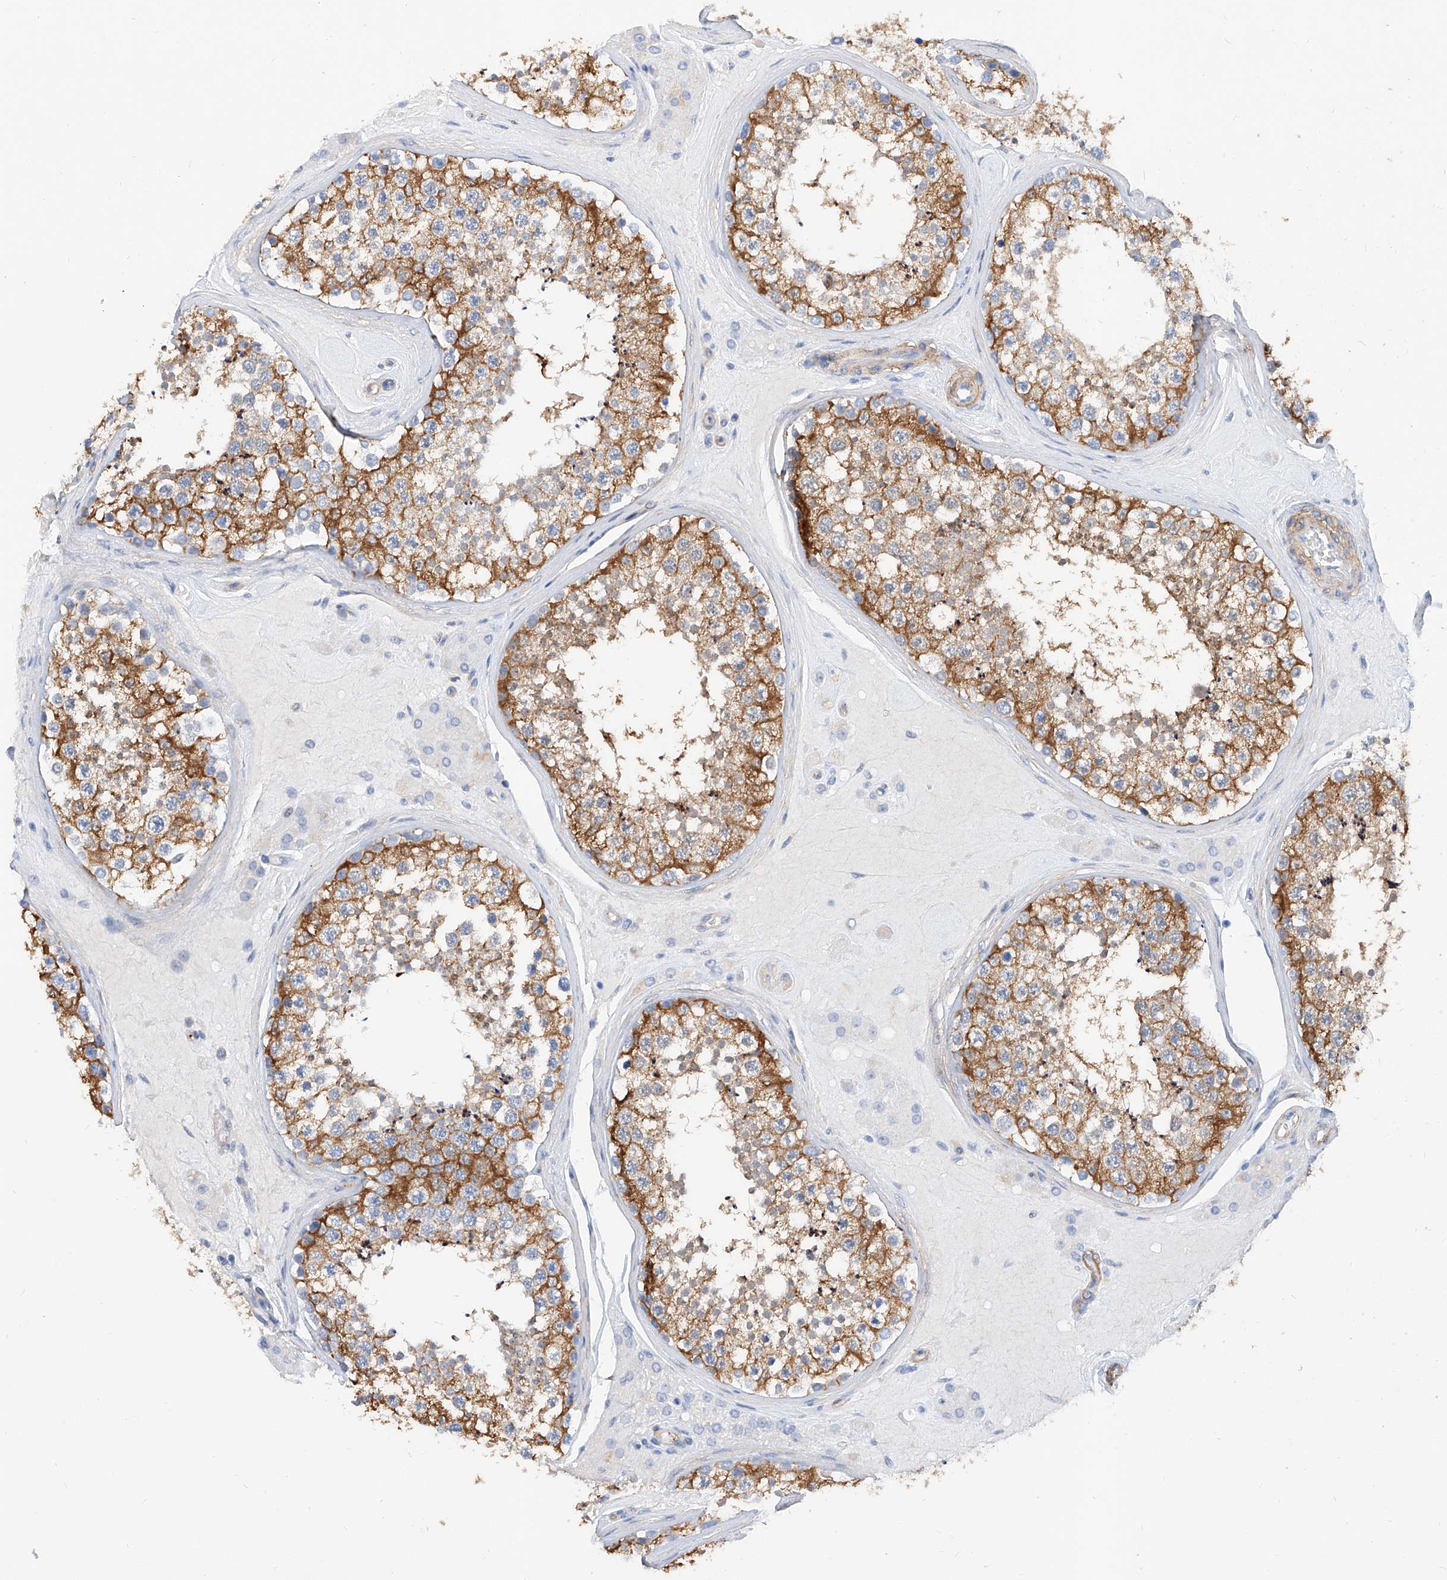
{"staining": {"intensity": "strong", "quantity": "25%-75%", "location": "cytoplasmic/membranous"}, "tissue": "testis", "cell_type": "Cells in seminiferous ducts", "image_type": "normal", "snomed": [{"axis": "morphology", "description": "Normal tissue, NOS"}, {"axis": "topography", "description": "Testis"}], "caption": "Strong cytoplasmic/membranous protein expression is identified in about 25%-75% of cells in seminiferous ducts in testis. (IHC, brightfield microscopy, high magnification).", "gene": "TAS2R60", "patient": {"sex": "male", "age": 46}}